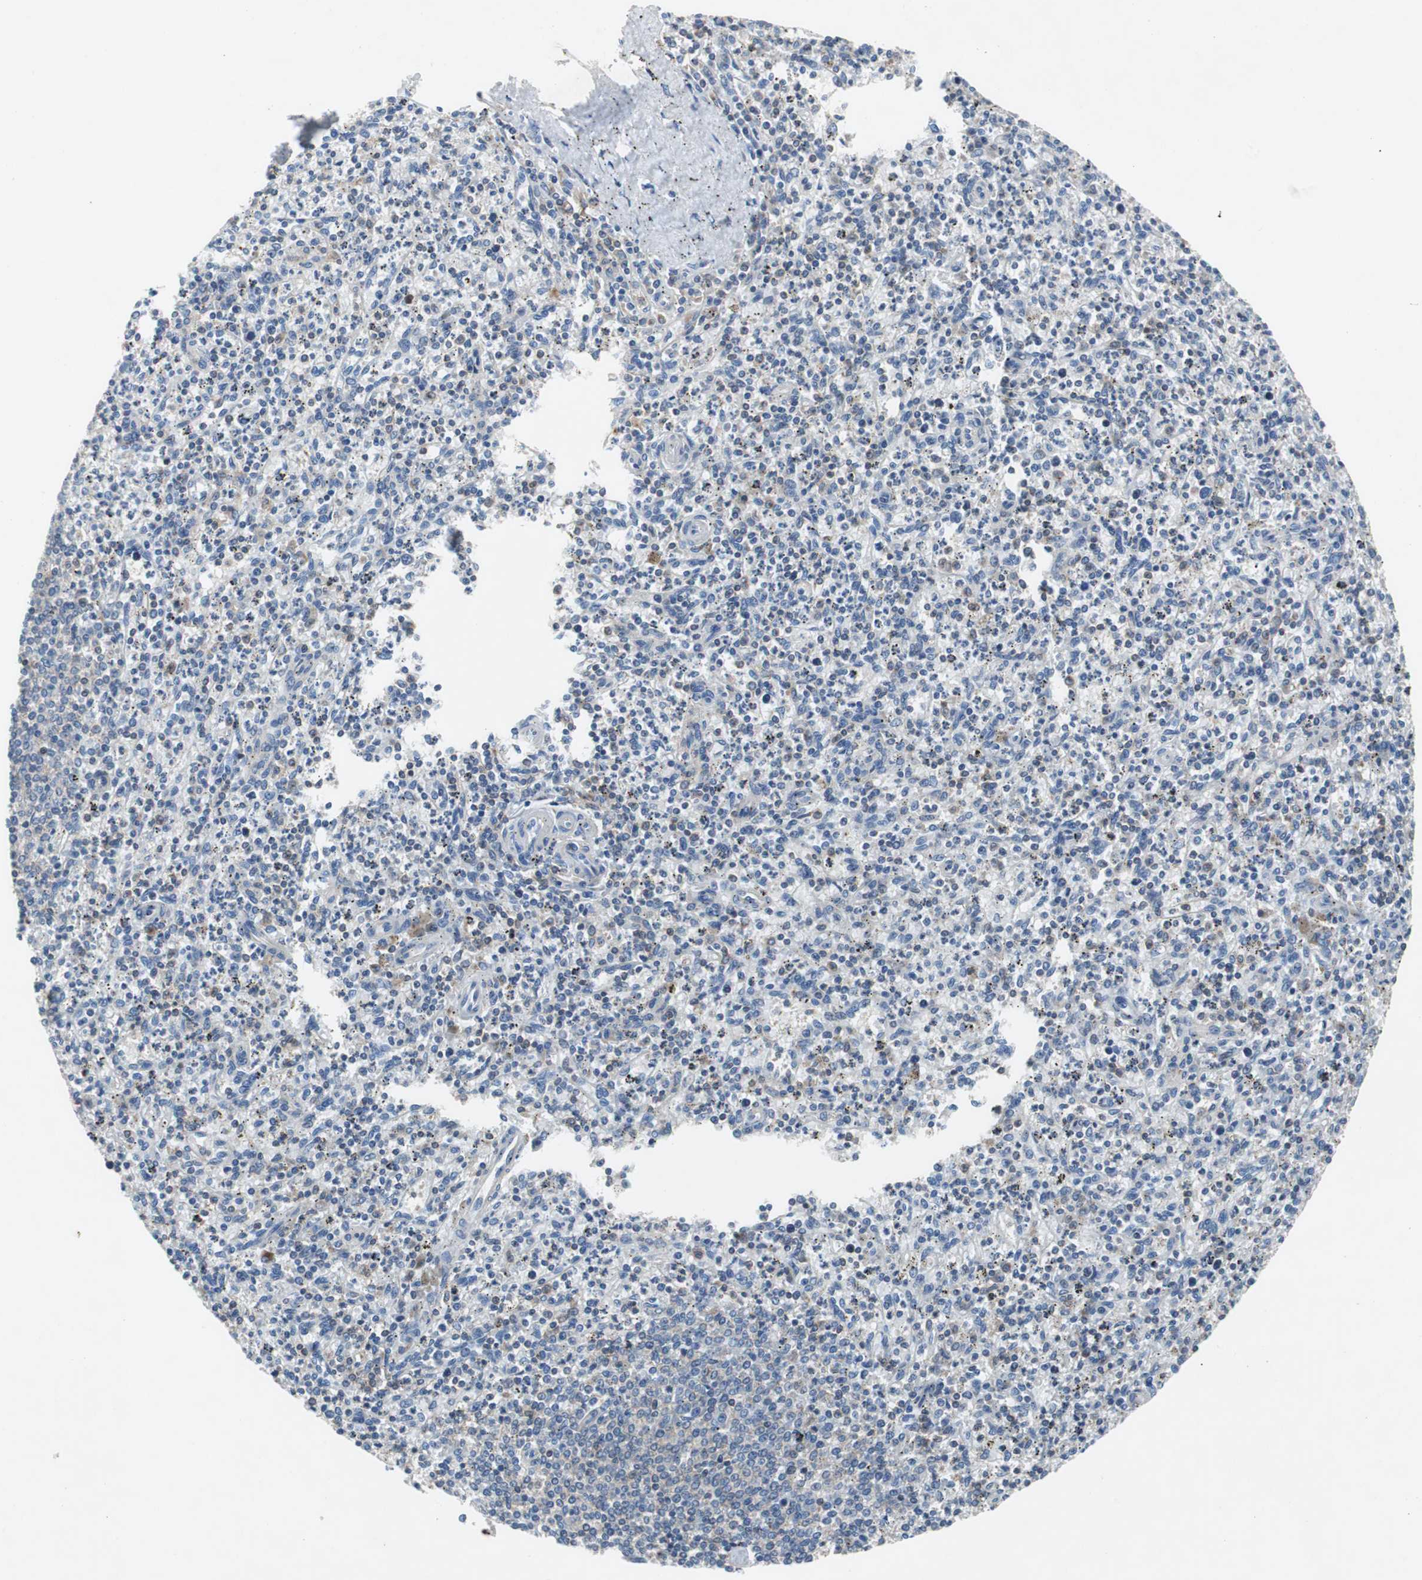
{"staining": {"intensity": "weak", "quantity": "<25%", "location": "cytoplasmic/membranous"}, "tissue": "spleen", "cell_type": "Cells in red pulp", "image_type": "normal", "snomed": [{"axis": "morphology", "description": "Normal tissue, NOS"}, {"axis": "topography", "description": "Spleen"}], "caption": "Spleen stained for a protein using immunohistochemistry (IHC) demonstrates no positivity cells in red pulp.", "gene": "GYS1", "patient": {"sex": "male", "age": 72}}